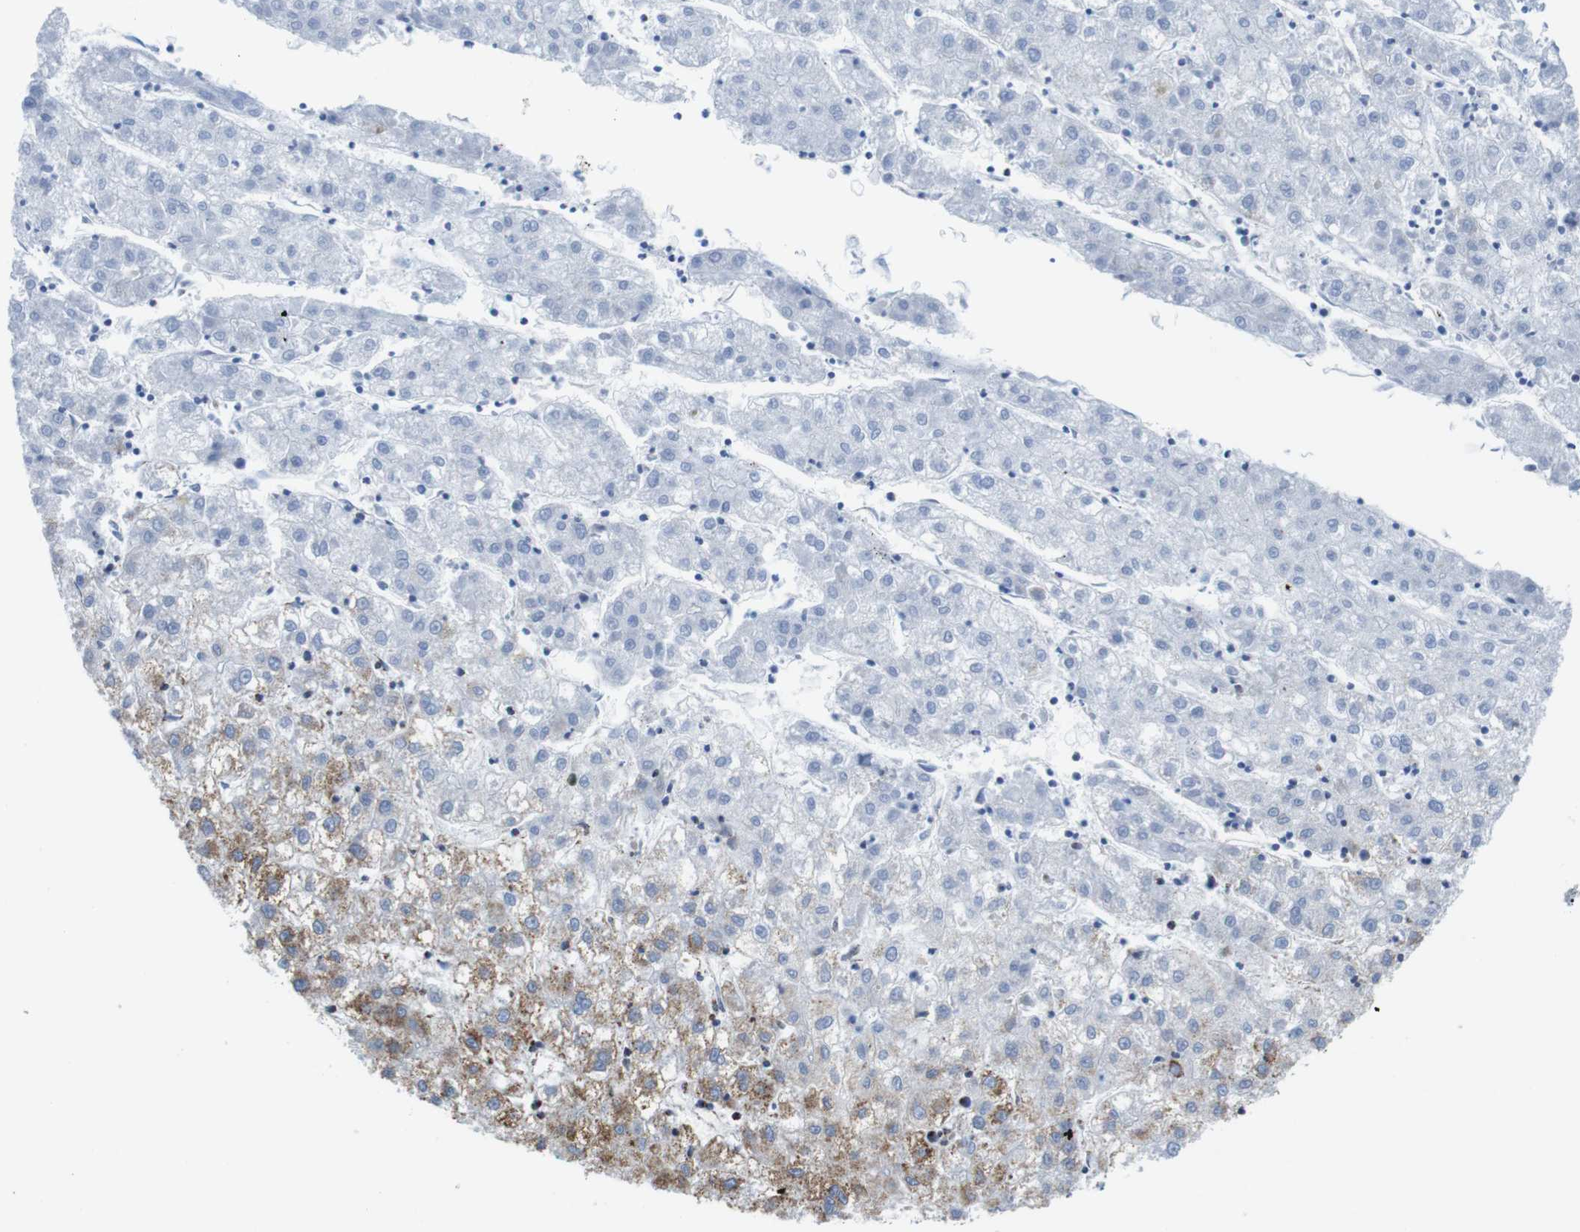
{"staining": {"intensity": "moderate", "quantity": "<25%", "location": "cytoplasmic/membranous"}, "tissue": "liver cancer", "cell_type": "Tumor cells", "image_type": "cancer", "snomed": [{"axis": "morphology", "description": "Carcinoma, Hepatocellular, NOS"}, {"axis": "topography", "description": "Liver"}], "caption": "Immunohistochemistry (IHC) staining of liver cancer, which displays low levels of moderate cytoplasmic/membranous positivity in approximately <25% of tumor cells indicating moderate cytoplasmic/membranous protein positivity. The staining was performed using DAB (3,3'-diaminobenzidine) (brown) for protein detection and nuclei were counterstained in hematoxylin (blue).", "gene": "ATP5PO", "patient": {"sex": "male", "age": 72}}